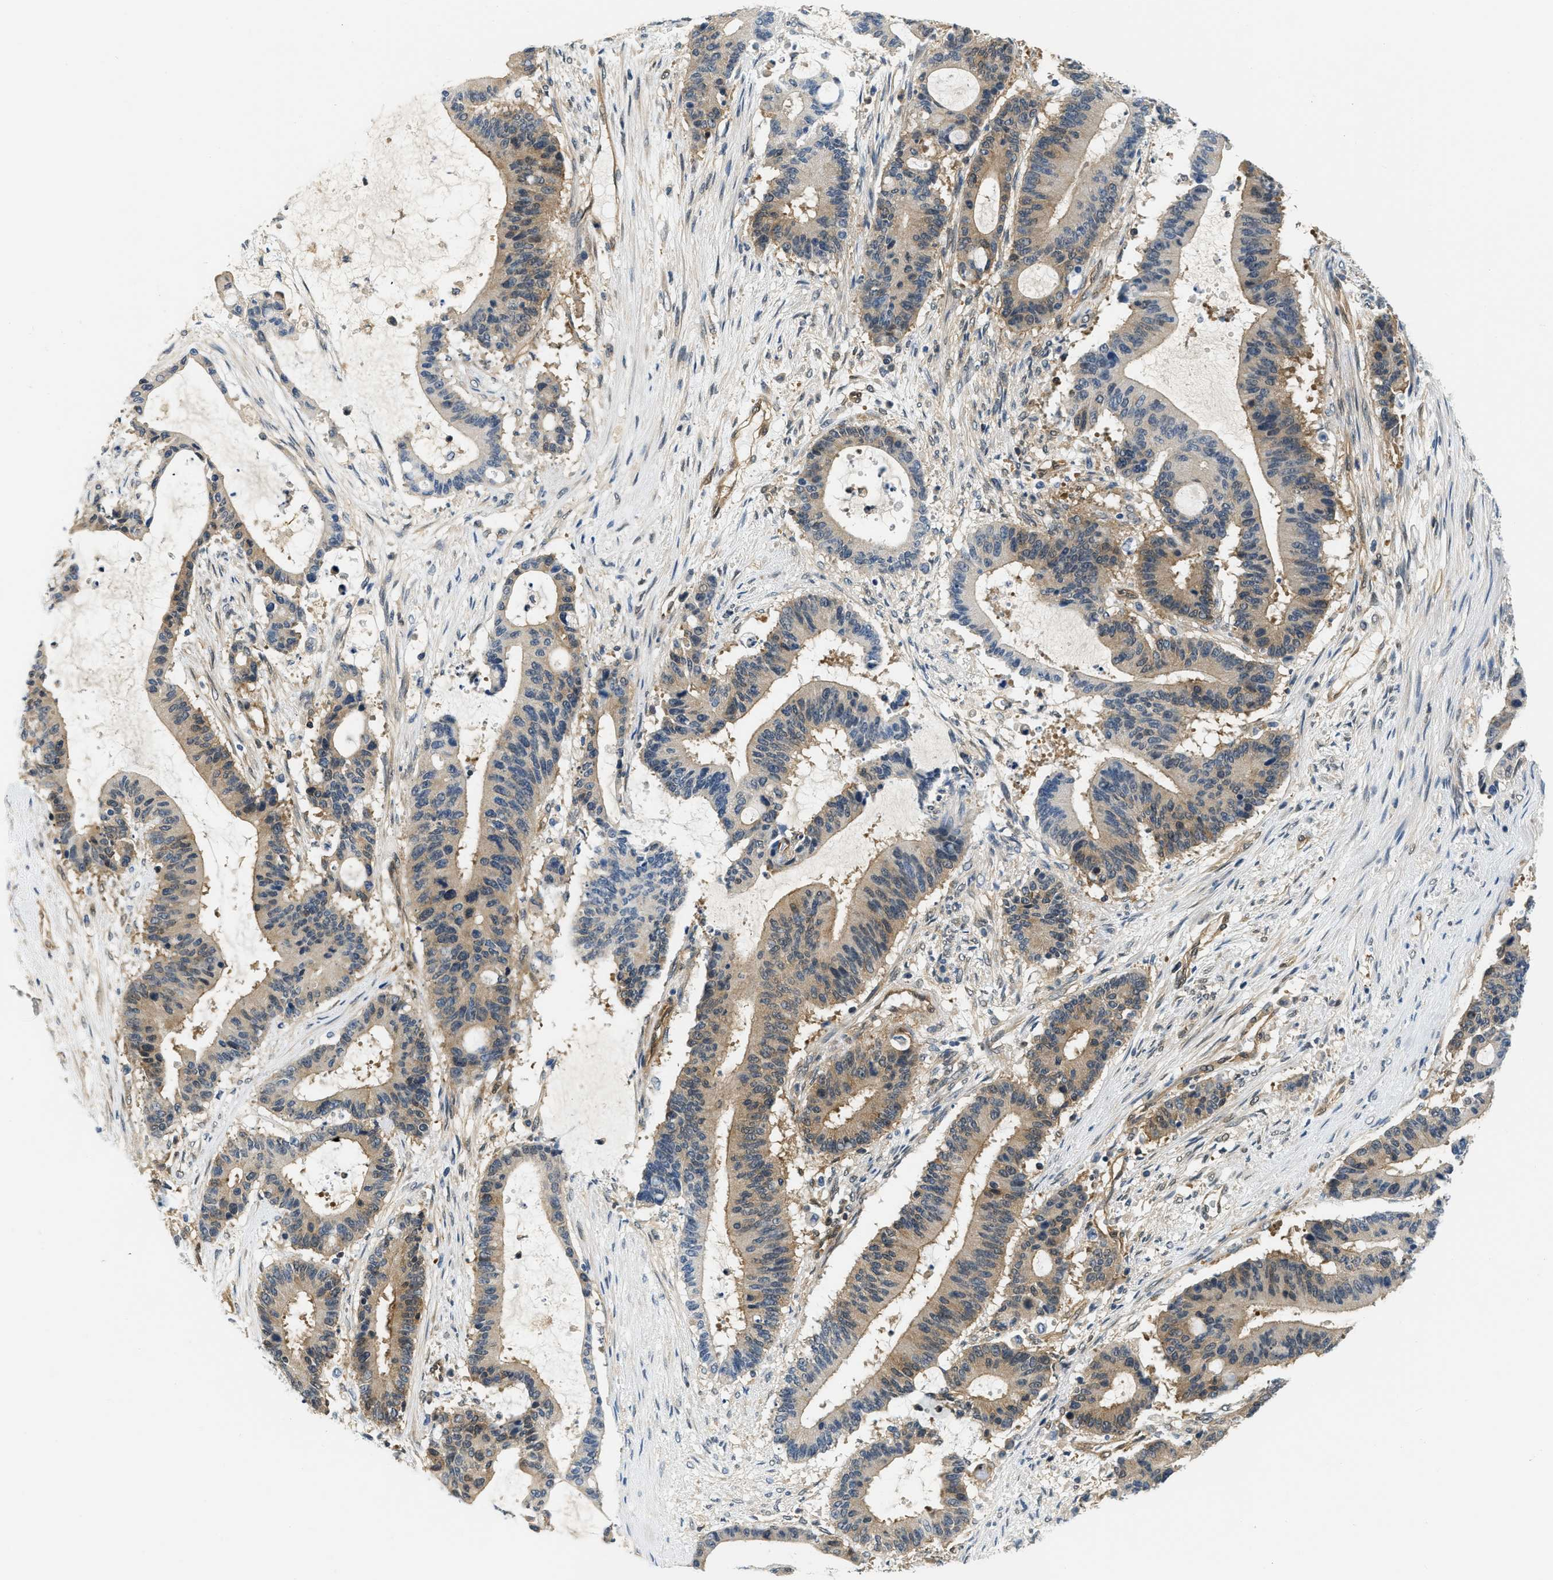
{"staining": {"intensity": "weak", "quantity": ">75%", "location": "cytoplasmic/membranous"}, "tissue": "liver cancer", "cell_type": "Tumor cells", "image_type": "cancer", "snomed": [{"axis": "morphology", "description": "Cholangiocarcinoma"}, {"axis": "topography", "description": "Liver"}], "caption": "Liver cancer (cholangiocarcinoma) stained for a protein (brown) reveals weak cytoplasmic/membranous positive expression in about >75% of tumor cells.", "gene": "EIF4EBP2", "patient": {"sex": "female", "age": 73}}